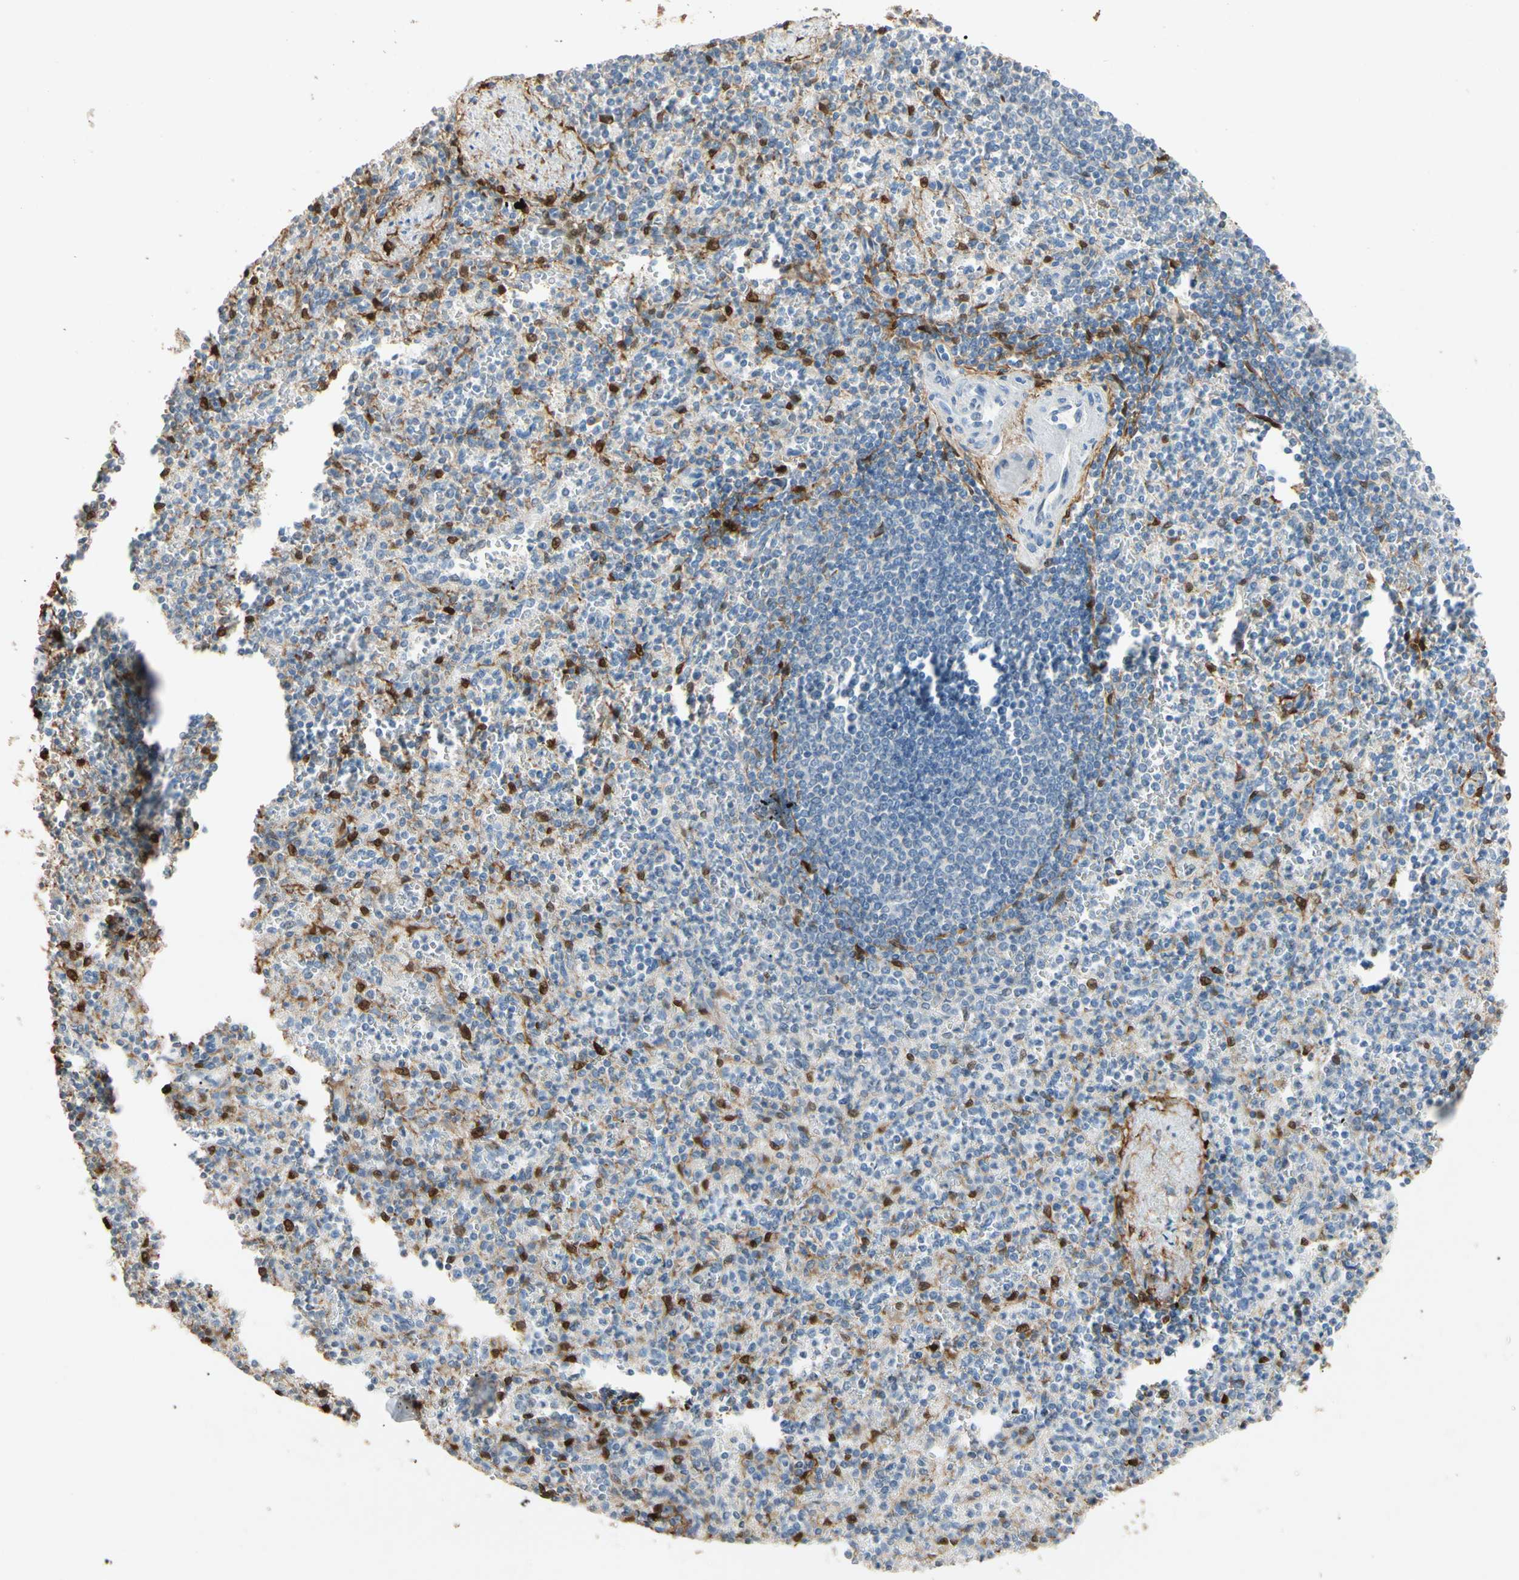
{"staining": {"intensity": "strong", "quantity": "<25%", "location": "cytoplasmic/membranous,nuclear"}, "tissue": "spleen", "cell_type": "Cells in red pulp", "image_type": "normal", "snomed": [{"axis": "morphology", "description": "Normal tissue, NOS"}, {"axis": "topography", "description": "Spleen"}], "caption": "Cells in red pulp reveal medium levels of strong cytoplasmic/membranous,nuclear positivity in approximately <25% of cells in benign human spleen. The staining was performed using DAB, with brown indicating positive protein expression. Nuclei are stained blue with hematoxylin.", "gene": "GNE", "patient": {"sex": "female", "age": 74}}